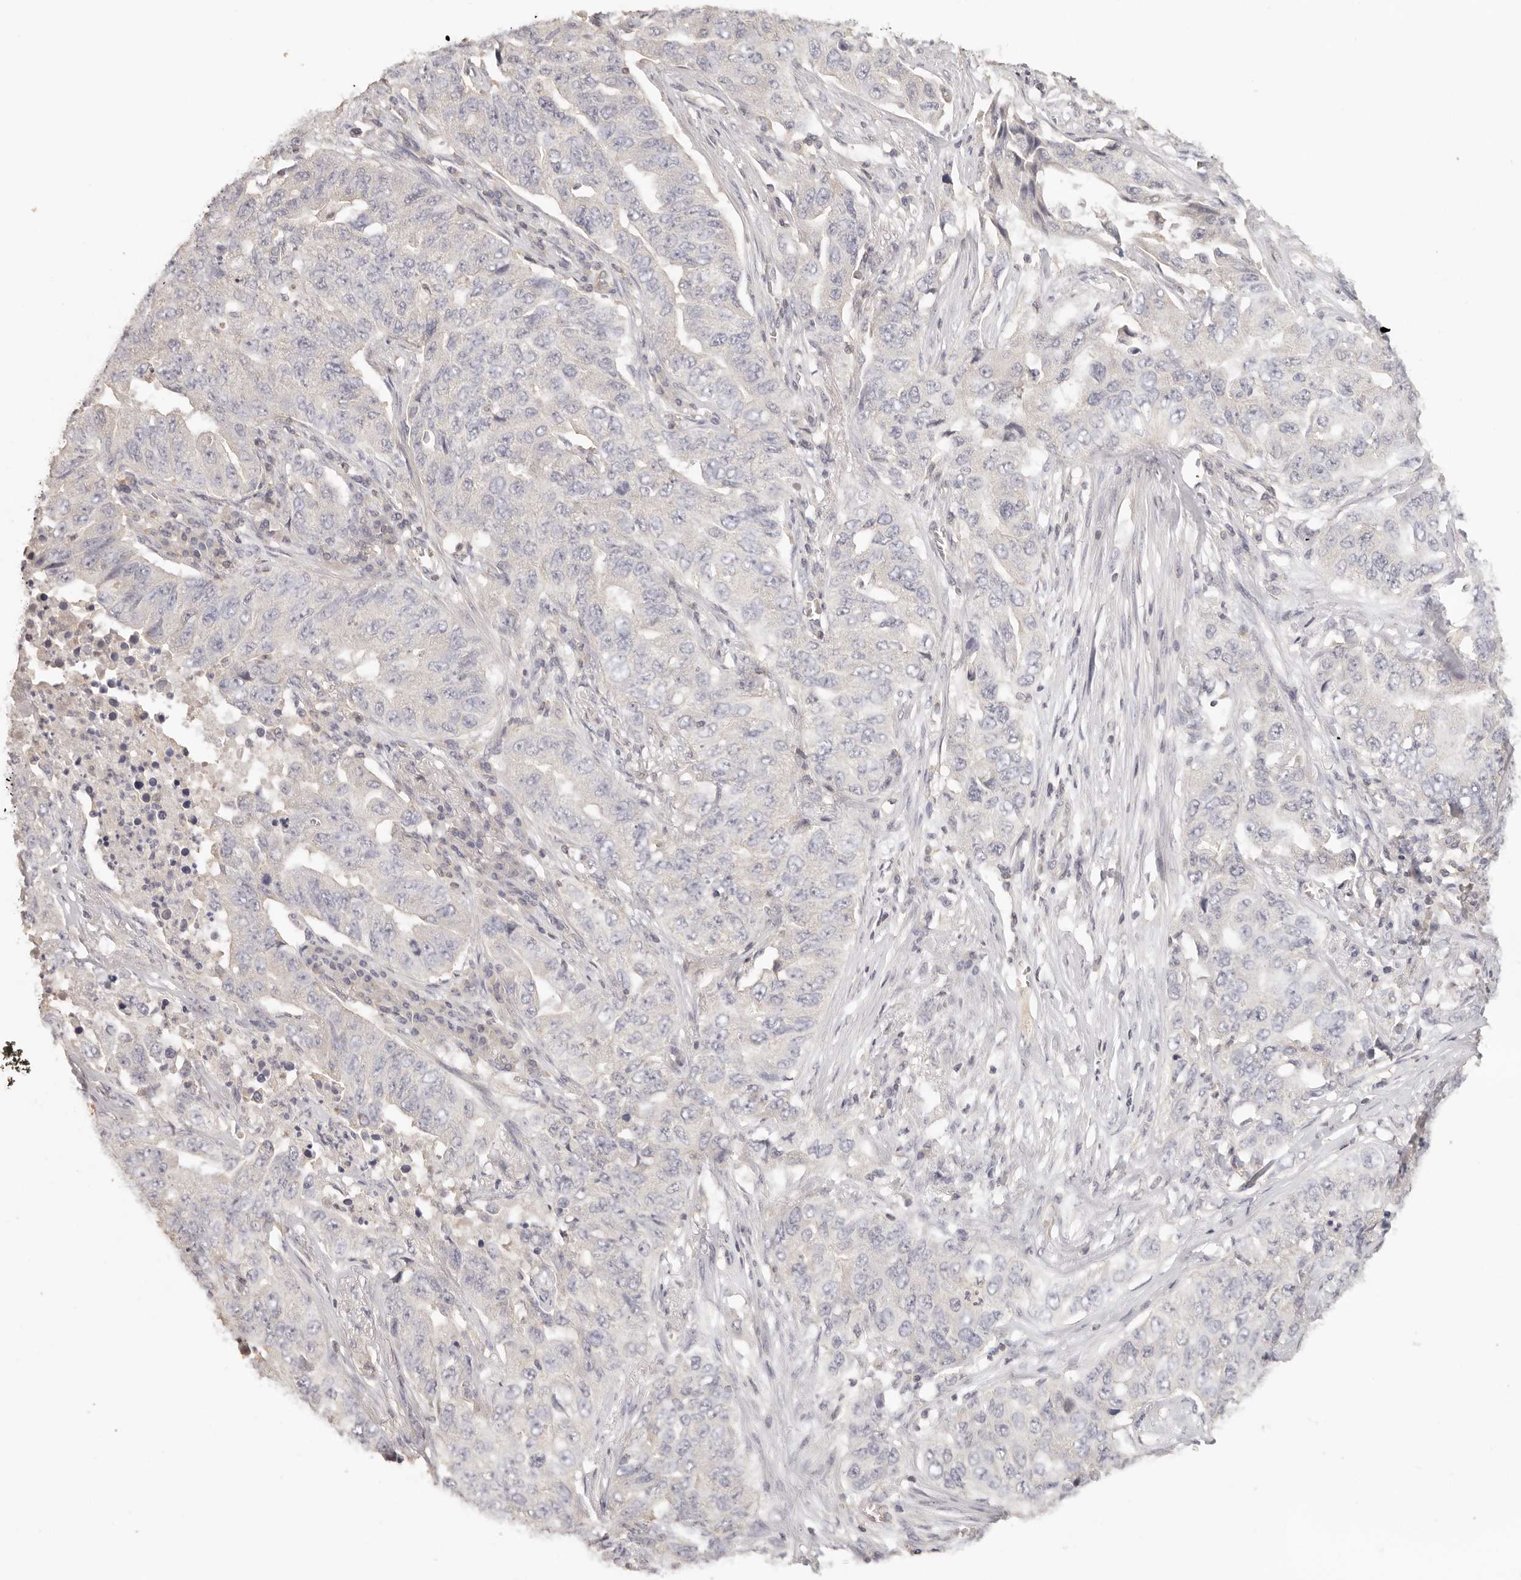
{"staining": {"intensity": "negative", "quantity": "none", "location": "none"}, "tissue": "lung cancer", "cell_type": "Tumor cells", "image_type": "cancer", "snomed": [{"axis": "morphology", "description": "Adenocarcinoma, NOS"}, {"axis": "topography", "description": "Lung"}], "caption": "DAB immunohistochemical staining of human lung cancer (adenocarcinoma) shows no significant expression in tumor cells.", "gene": "CSK", "patient": {"sex": "female", "age": 51}}